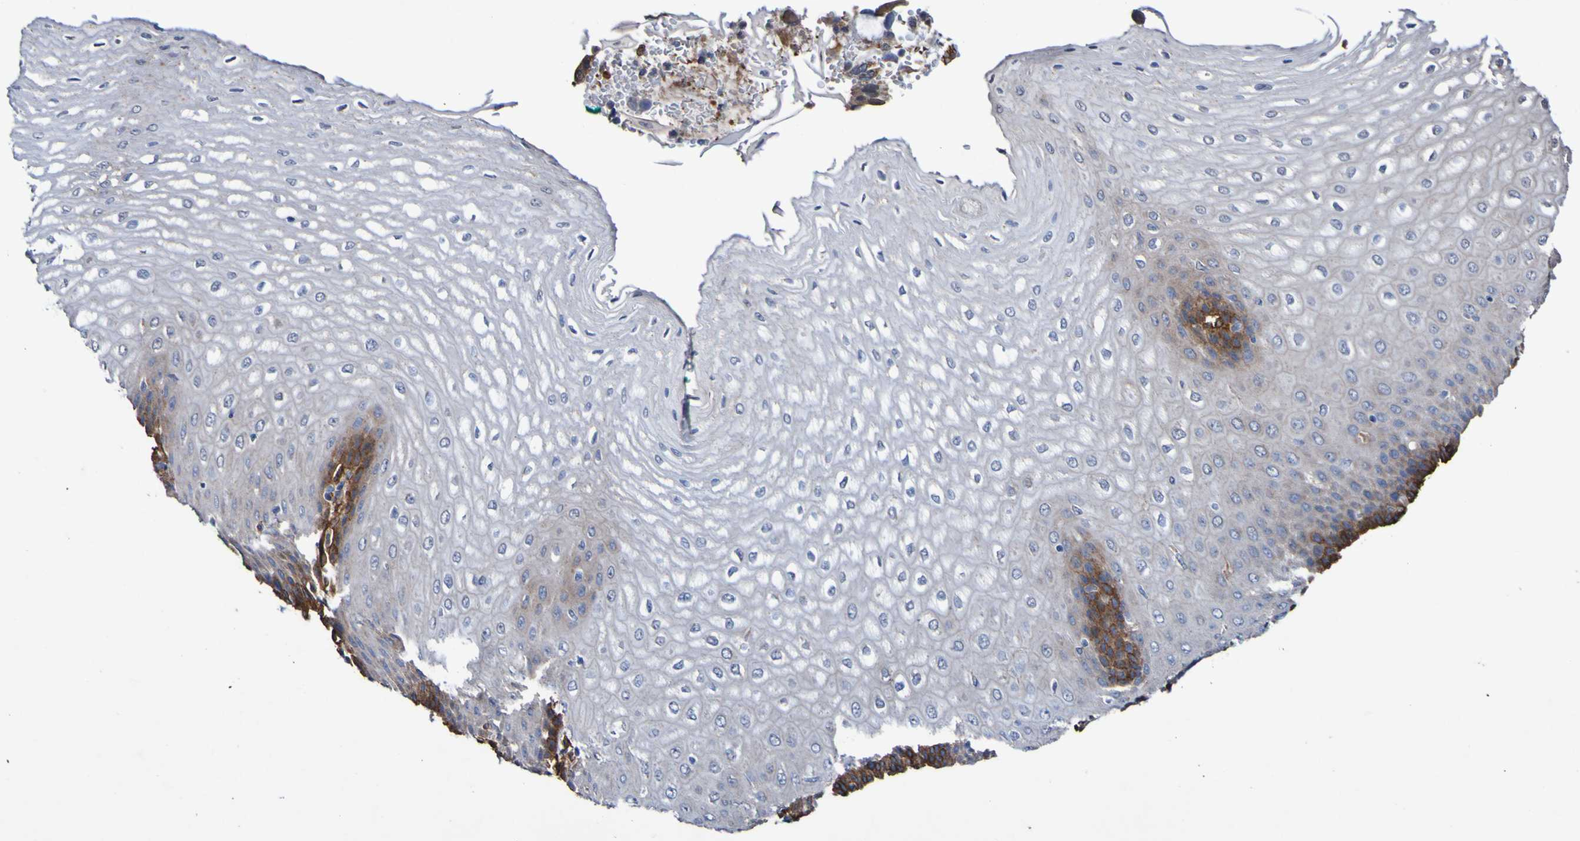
{"staining": {"intensity": "strong", "quantity": "<25%", "location": "cytoplasmic/membranous"}, "tissue": "esophagus", "cell_type": "Squamous epithelial cells", "image_type": "normal", "snomed": [{"axis": "morphology", "description": "Normal tissue, NOS"}, {"axis": "topography", "description": "Esophagus"}], "caption": "IHC image of normal human esophagus stained for a protein (brown), which shows medium levels of strong cytoplasmic/membranous positivity in approximately <25% of squamous epithelial cells.", "gene": "ELMOD3", "patient": {"sex": "male", "age": 54}}